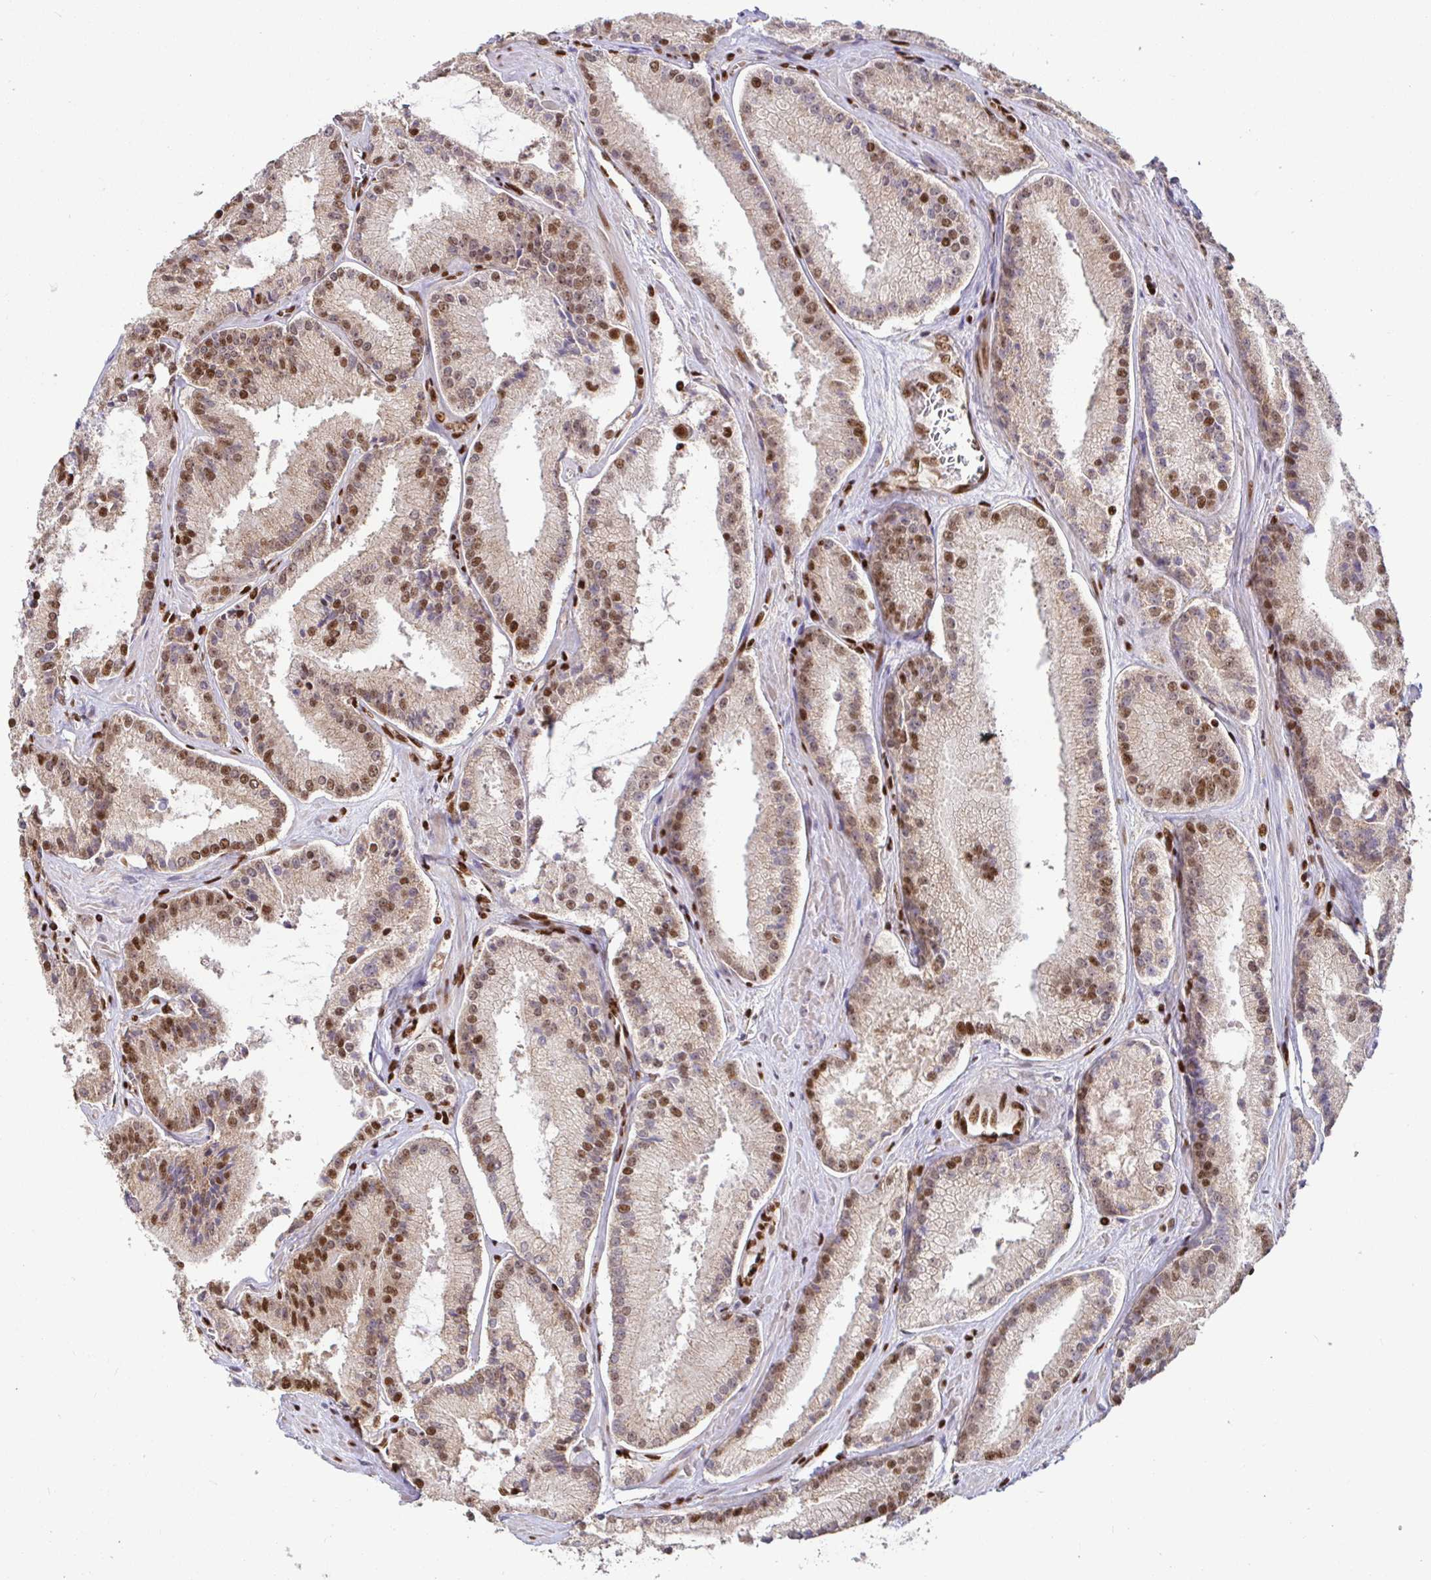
{"staining": {"intensity": "moderate", "quantity": ">75%", "location": "nuclear"}, "tissue": "prostate cancer", "cell_type": "Tumor cells", "image_type": "cancer", "snomed": [{"axis": "morphology", "description": "Adenocarcinoma, High grade"}, {"axis": "topography", "description": "Prostate"}], "caption": "Approximately >75% of tumor cells in human prostate cancer show moderate nuclear protein staining as visualized by brown immunohistochemical staining.", "gene": "SP3", "patient": {"sex": "male", "age": 73}}